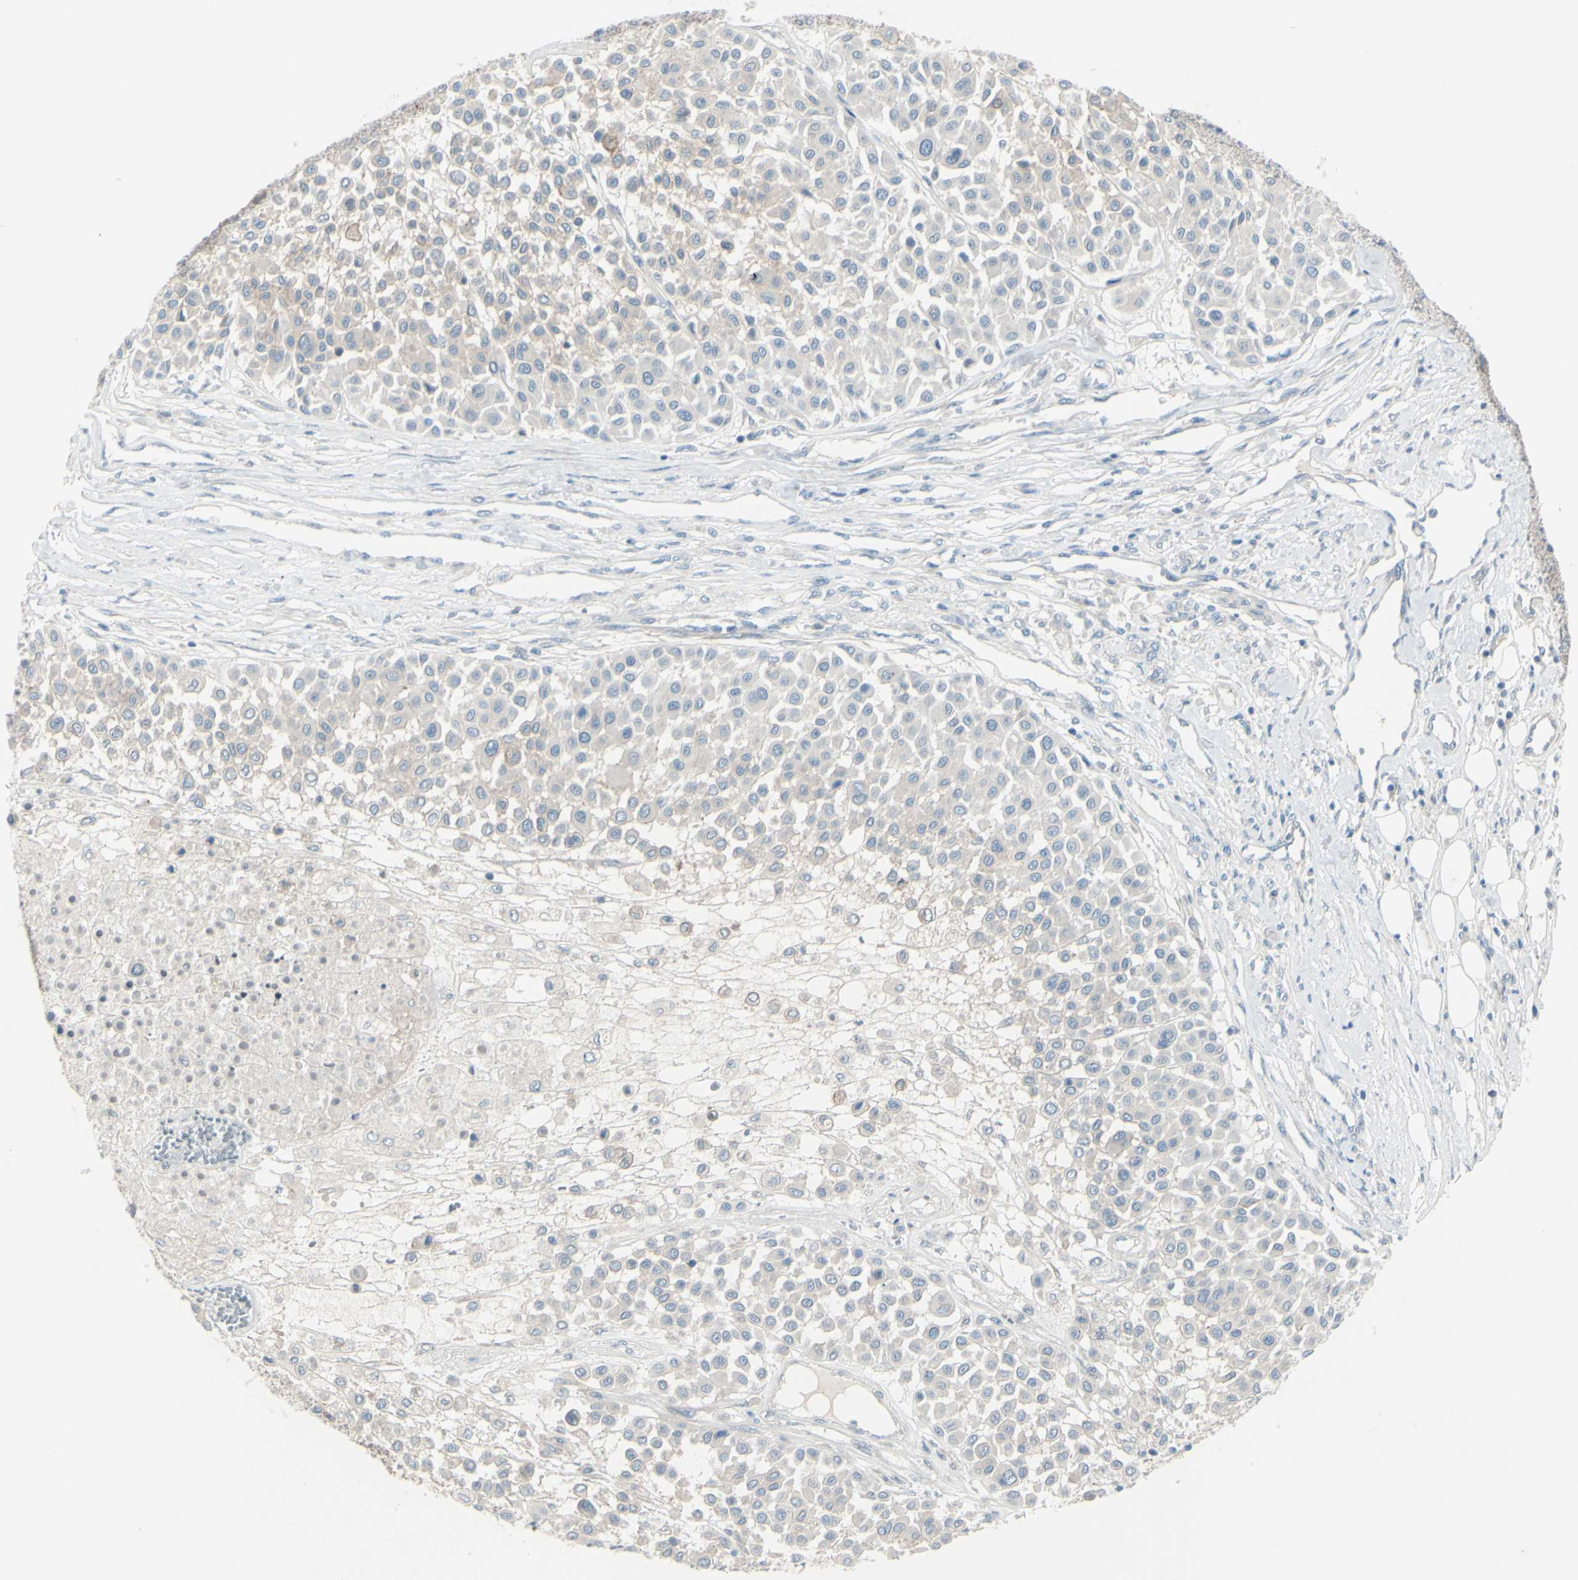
{"staining": {"intensity": "weak", "quantity": "25%-75%", "location": "cytoplasmic/membranous"}, "tissue": "melanoma", "cell_type": "Tumor cells", "image_type": "cancer", "snomed": [{"axis": "morphology", "description": "Malignant melanoma, Metastatic site"}, {"axis": "topography", "description": "Soft tissue"}], "caption": "Weak cytoplasmic/membranous protein staining is identified in about 25%-75% of tumor cells in melanoma.", "gene": "LRRK1", "patient": {"sex": "male", "age": 41}}